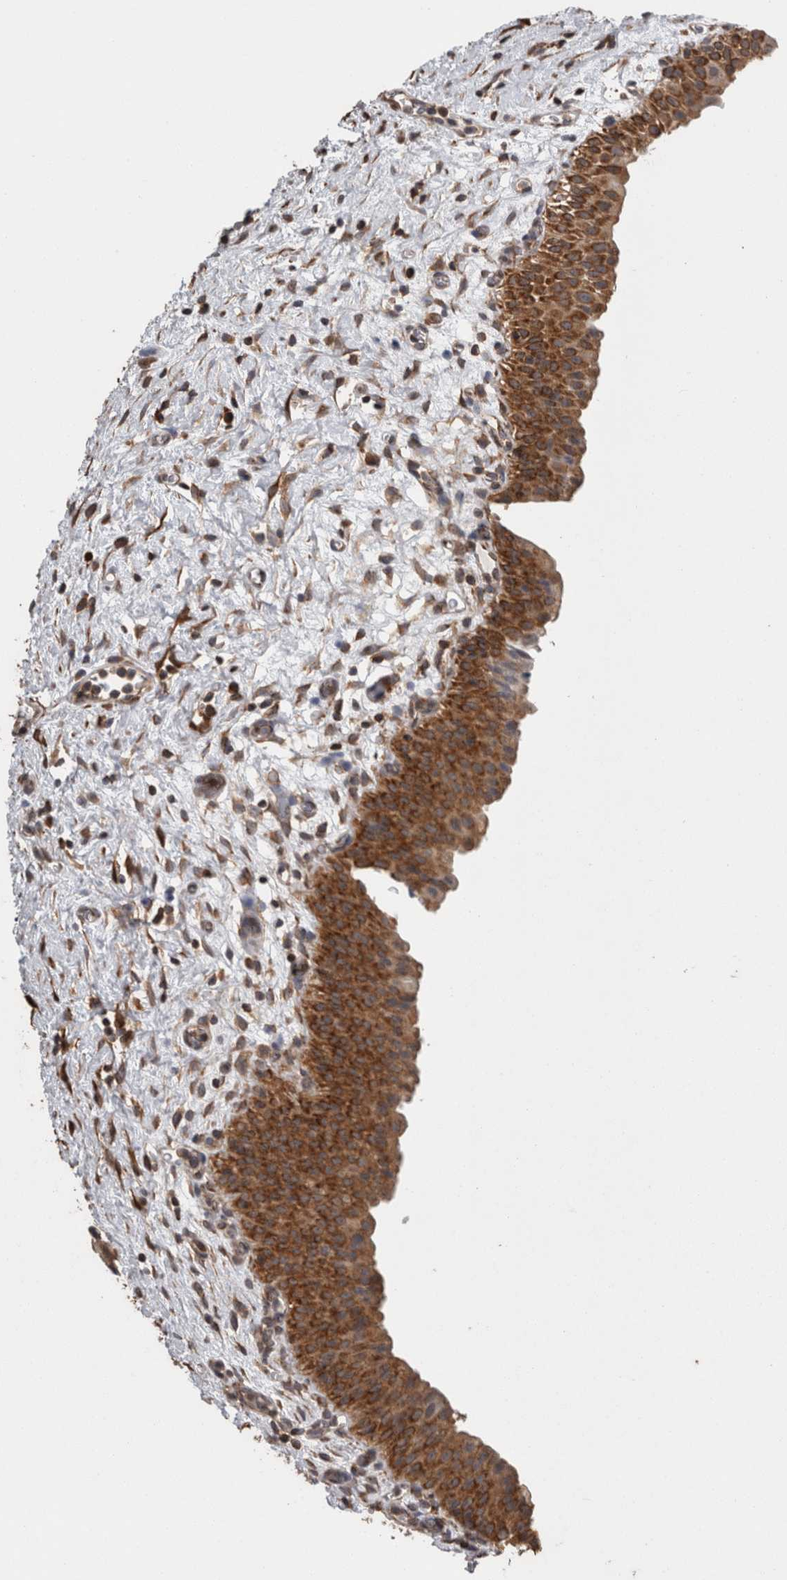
{"staining": {"intensity": "strong", "quantity": ">75%", "location": "cytoplasmic/membranous"}, "tissue": "urinary bladder", "cell_type": "Urothelial cells", "image_type": "normal", "snomed": [{"axis": "morphology", "description": "Normal tissue, NOS"}, {"axis": "topography", "description": "Urinary bladder"}], "caption": "Immunohistochemical staining of unremarkable urinary bladder exhibits high levels of strong cytoplasmic/membranous expression in approximately >75% of urothelial cells. Using DAB (brown) and hematoxylin (blue) stains, captured at high magnification using brightfield microscopy.", "gene": "DDX6", "patient": {"sex": "male", "age": 82}}